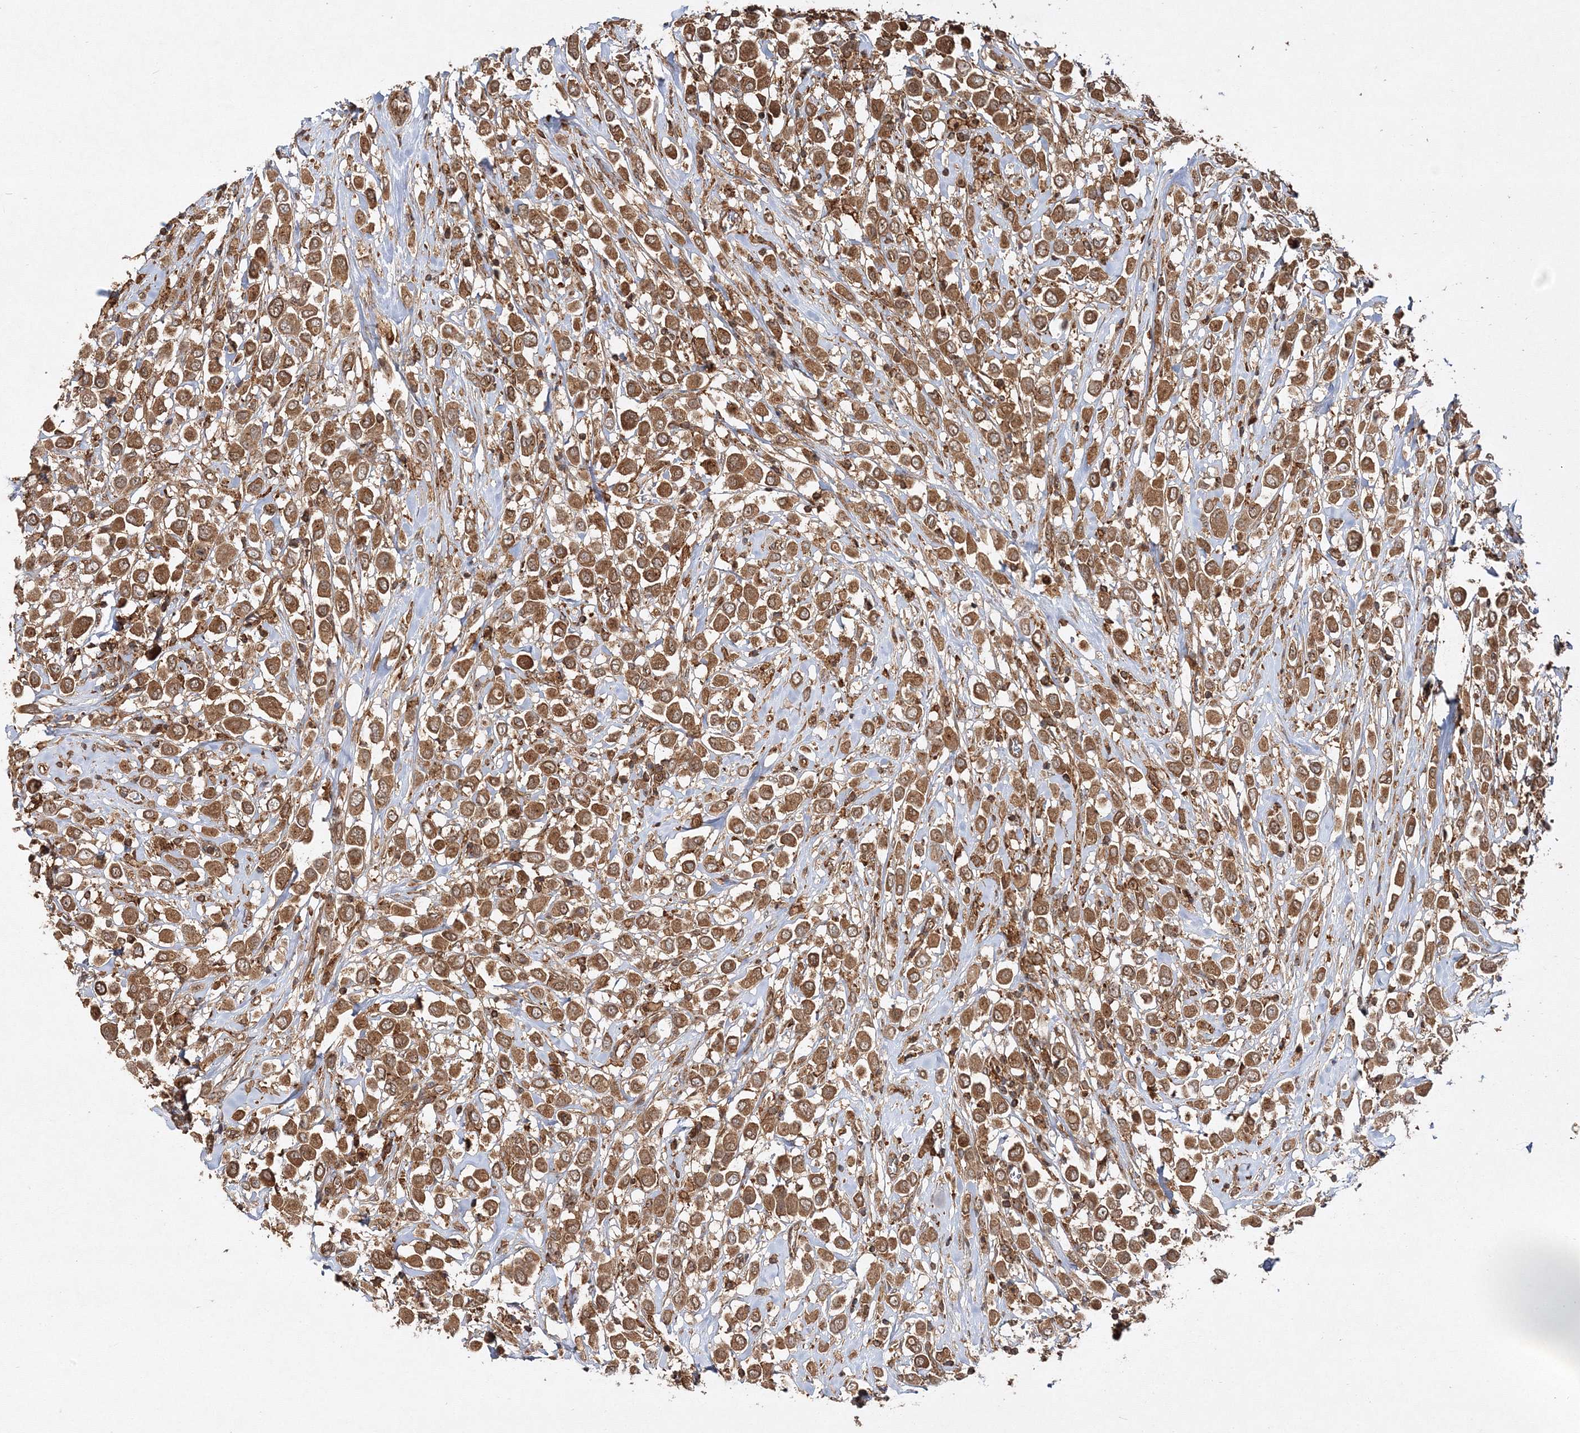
{"staining": {"intensity": "moderate", "quantity": ">75%", "location": "cytoplasmic/membranous"}, "tissue": "breast cancer", "cell_type": "Tumor cells", "image_type": "cancer", "snomed": [{"axis": "morphology", "description": "Duct carcinoma"}, {"axis": "topography", "description": "Breast"}], "caption": "Immunohistochemistry image of breast cancer stained for a protein (brown), which exhibits medium levels of moderate cytoplasmic/membranous staining in about >75% of tumor cells.", "gene": "WDR37", "patient": {"sex": "female", "age": 61}}